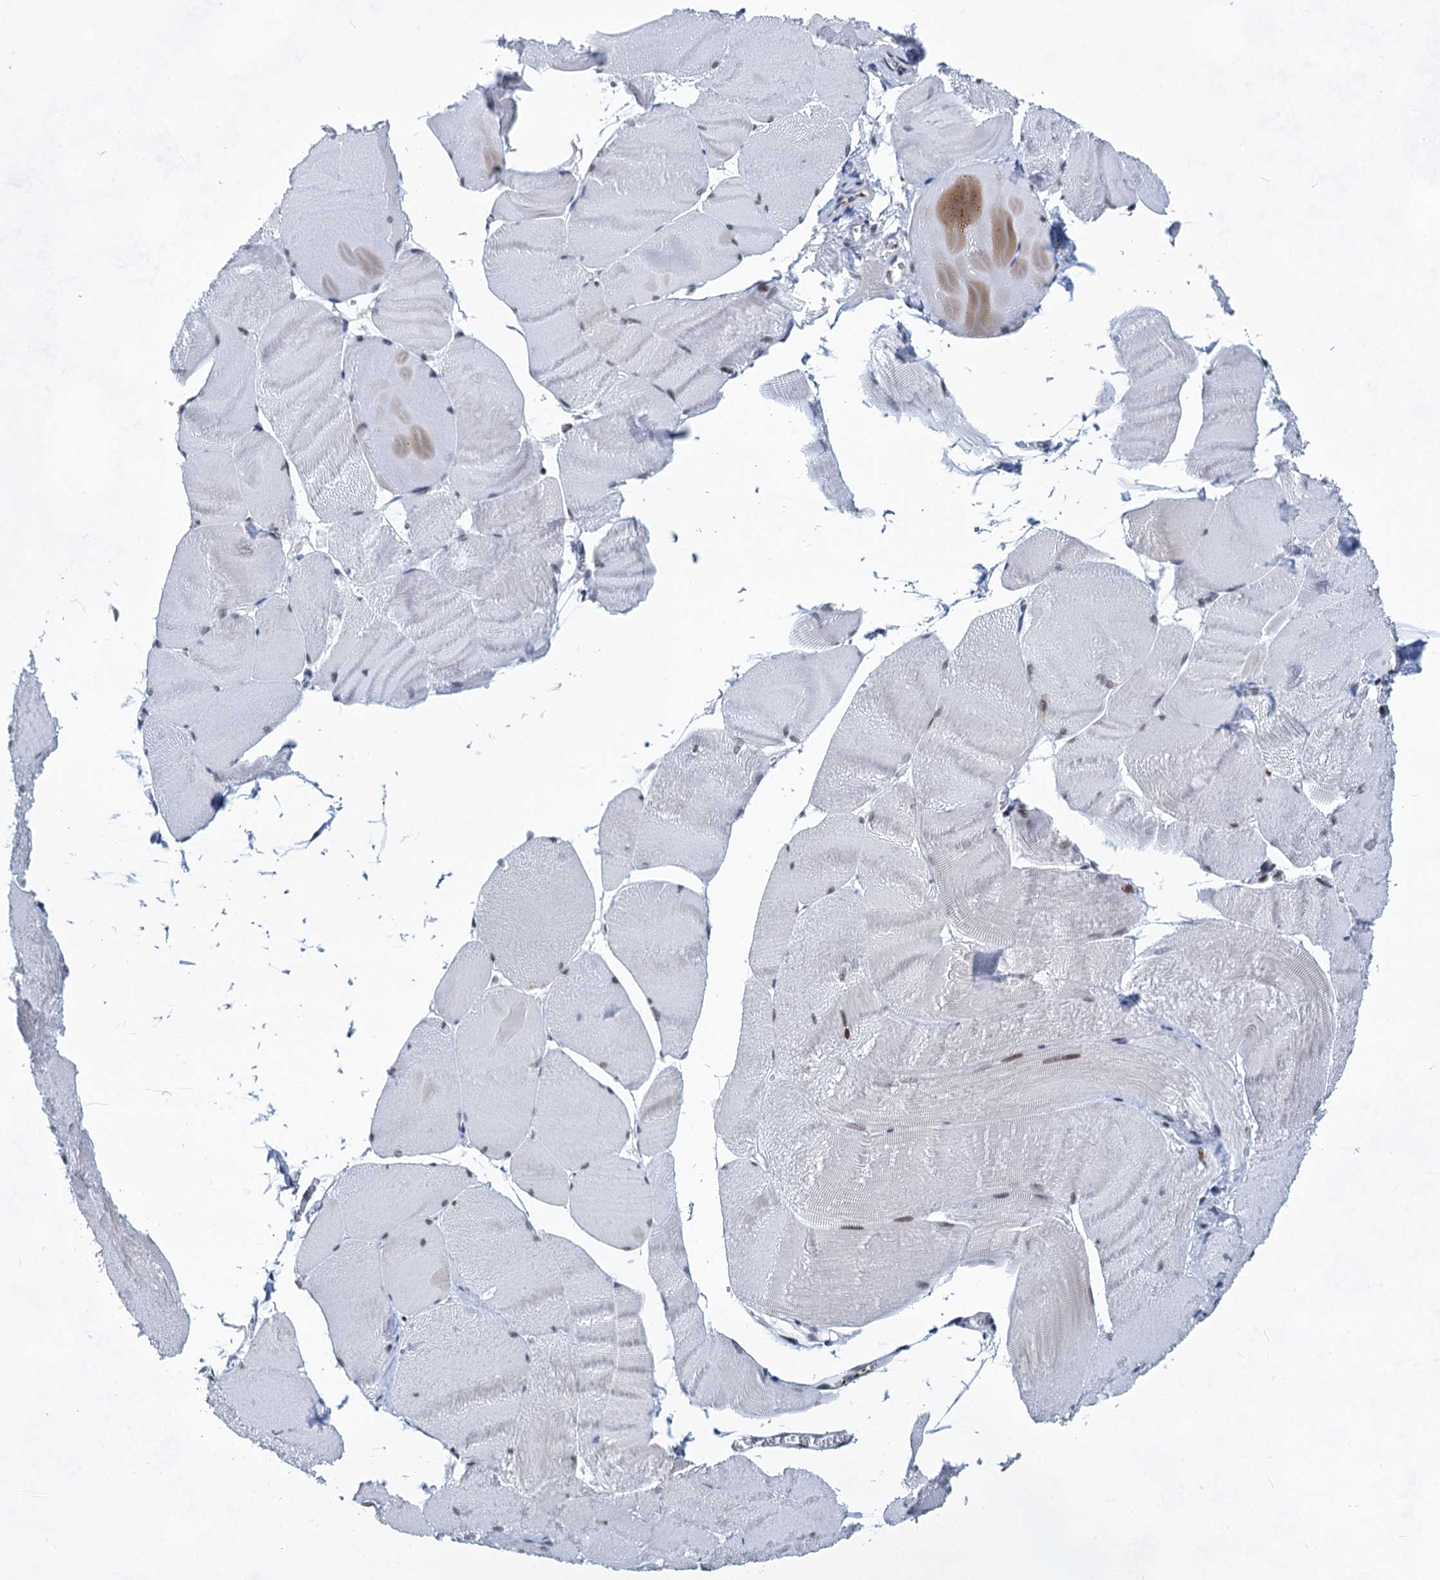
{"staining": {"intensity": "negative", "quantity": "none", "location": "none"}, "tissue": "skeletal muscle", "cell_type": "Myocytes", "image_type": "normal", "snomed": [{"axis": "morphology", "description": "Normal tissue, NOS"}, {"axis": "morphology", "description": "Basal cell carcinoma"}, {"axis": "topography", "description": "Skeletal muscle"}], "caption": "Myocytes are negative for protein expression in normal human skeletal muscle. Nuclei are stained in blue.", "gene": "MON2", "patient": {"sex": "female", "age": 64}}